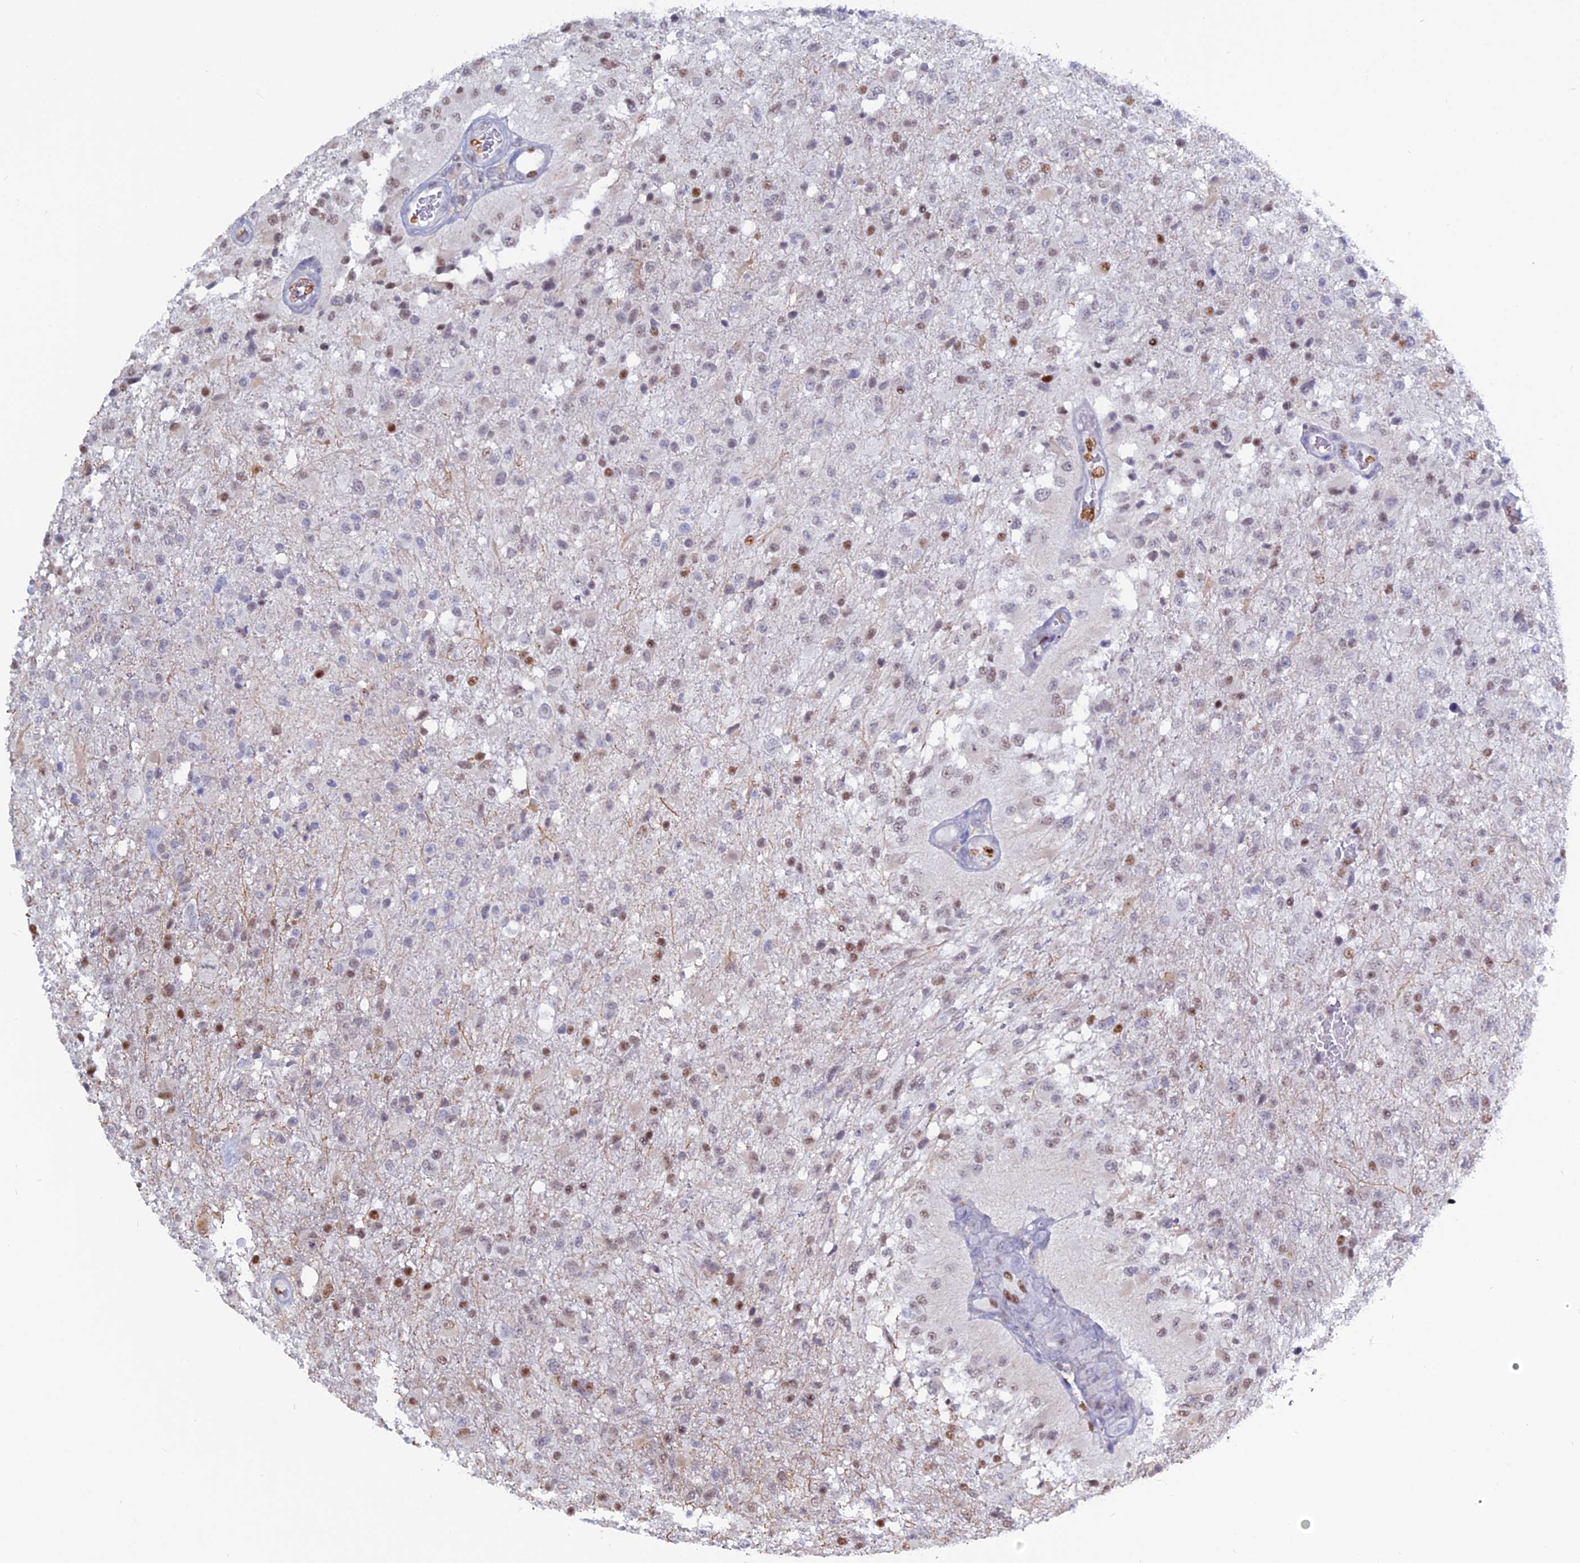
{"staining": {"intensity": "moderate", "quantity": "<25%", "location": "nuclear"}, "tissue": "glioma", "cell_type": "Tumor cells", "image_type": "cancer", "snomed": [{"axis": "morphology", "description": "Glioma, malignant, High grade"}, {"axis": "topography", "description": "Brain"}], "caption": "A brown stain labels moderate nuclear positivity of a protein in glioma tumor cells.", "gene": "NOL4L", "patient": {"sex": "female", "age": 74}}